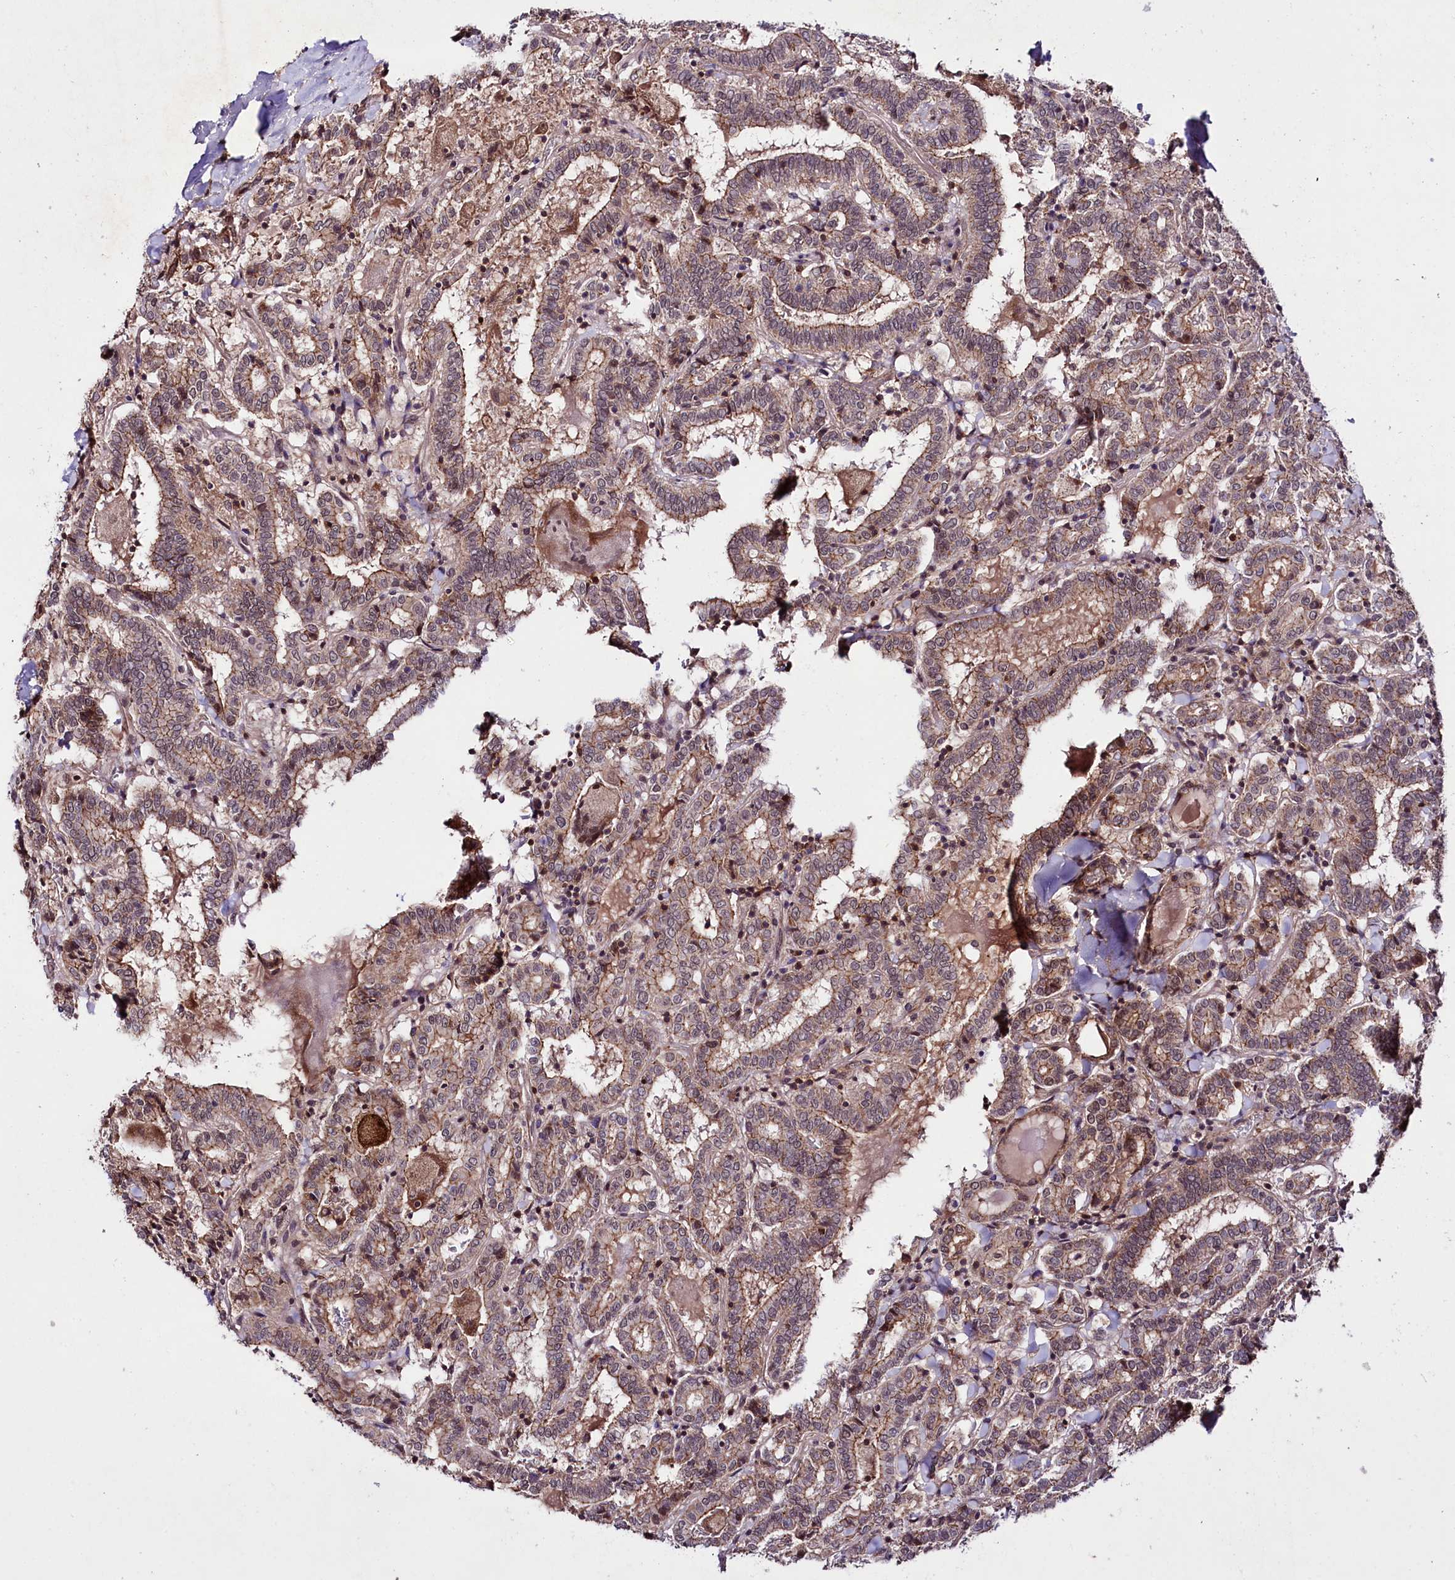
{"staining": {"intensity": "weak", "quantity": ">75%", "location": "cytoplasmic/membranous"}, "tissue": "thyroid cancer", "cell_type": "Tumor cells", "image_type": "cancer", "snomed": [{"axis": "morphology", "description": "Papillary adenocarcinoma, NOS"}, {"axis": "topography", "description": "Thyroid gland"}], "caption": "DAB immunohistochemical staining of human papillary adenocarcinoma (thyroid) displays weak cytoplasmic/membranous protein positivity in about >75% of tumor cells.", "gene": "TAFAZZIN", "patient": {"sex": "female", "age": 72}}